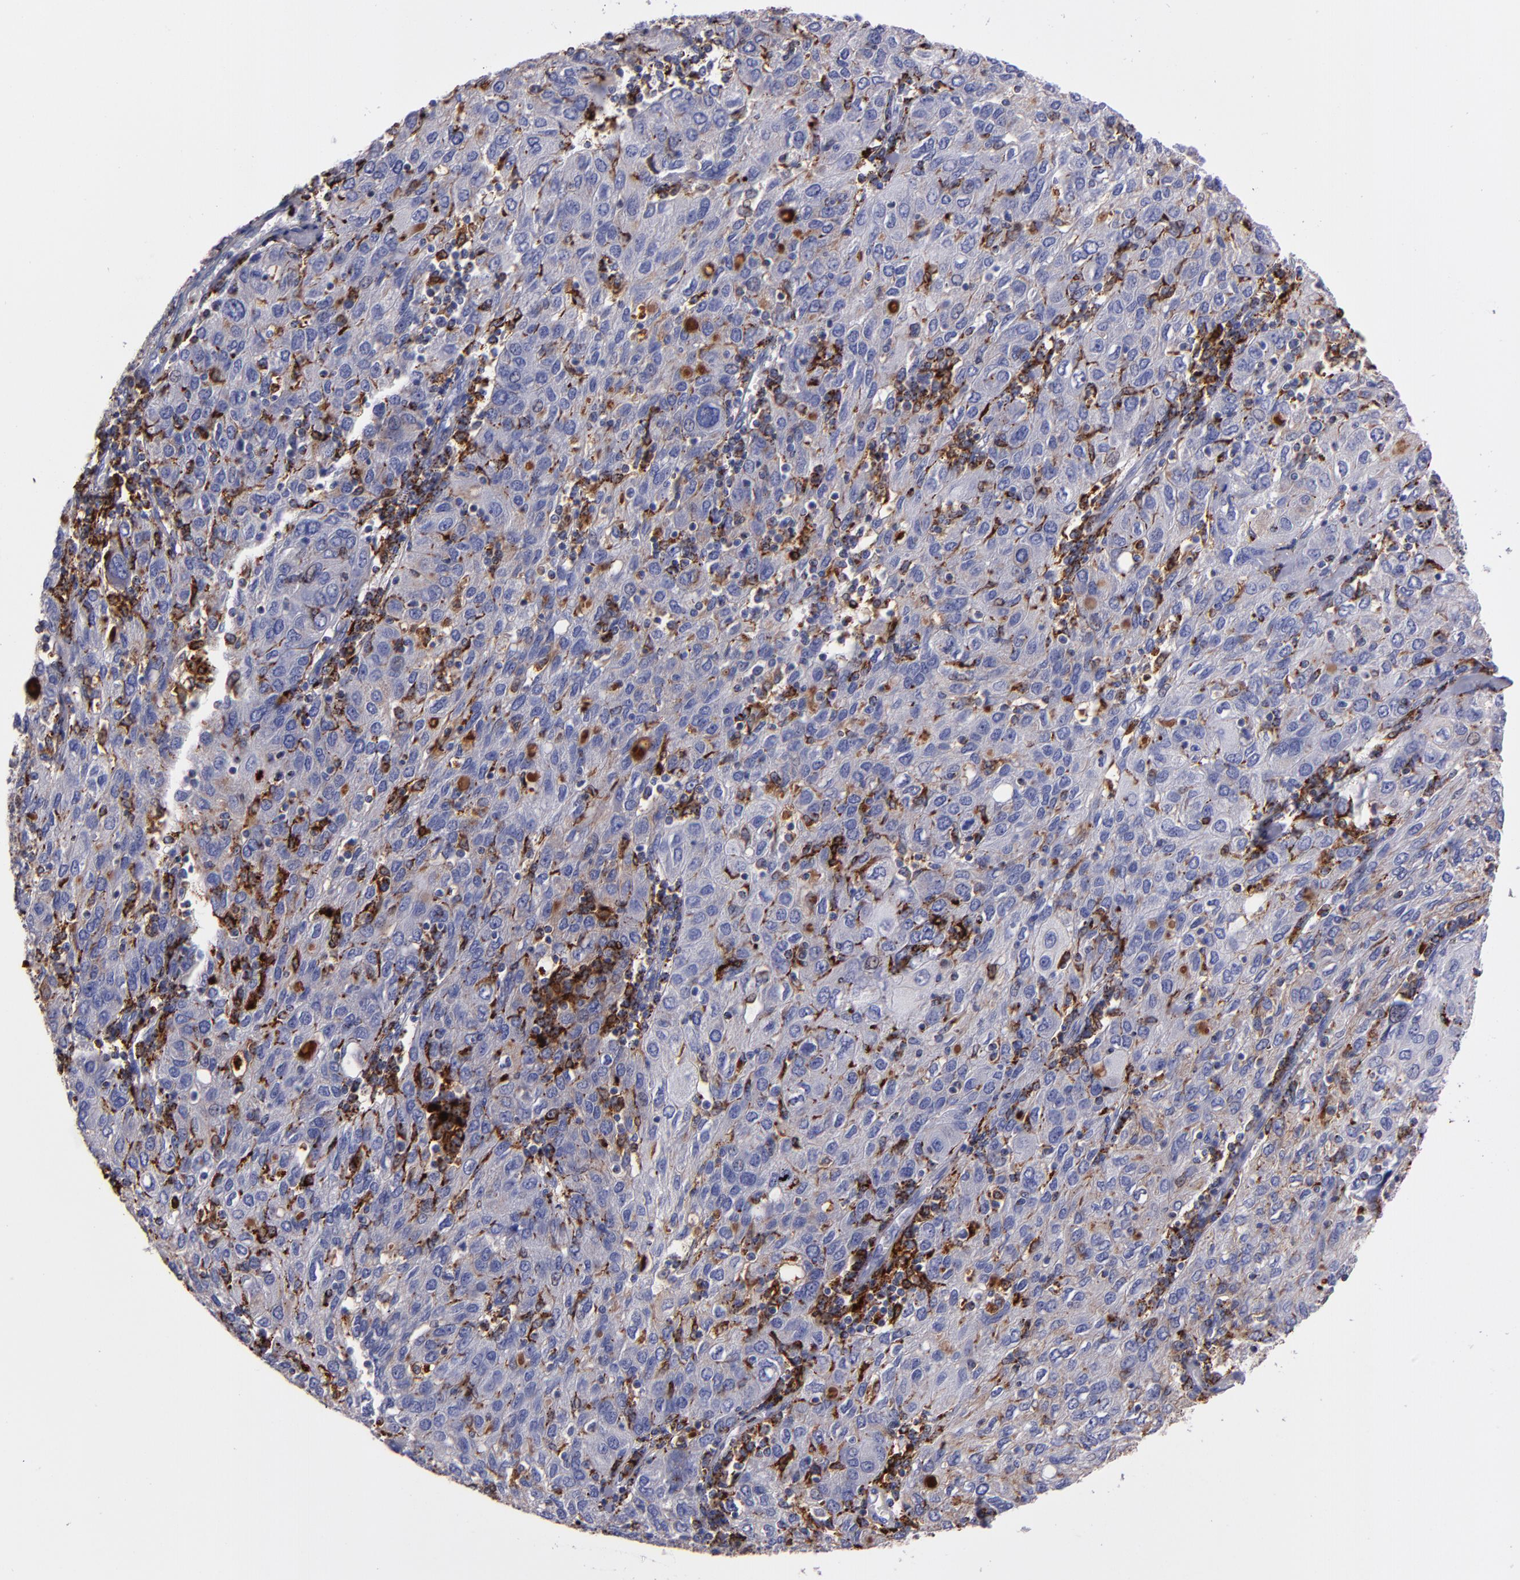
{"staining": {"intensity": "weak", "quantity": "<25%", "location": "cytoplasmic/membranous"}, "tissue": "ovarian cancer", "cell_type": "Tumor cells", "image_type": "cancer", "snomed": [{"axis": "morphology", "description": "Carcinoma, endometroid"}, {"axis": "topography", "description": "Ovary"}], "caption": "IHC micrograph of human ovarian cancer stained for a protein (brown), which displays no positivity in tumor cells.", "gene": "CTSS", "patient": {"sex": "female", "age": 50}}